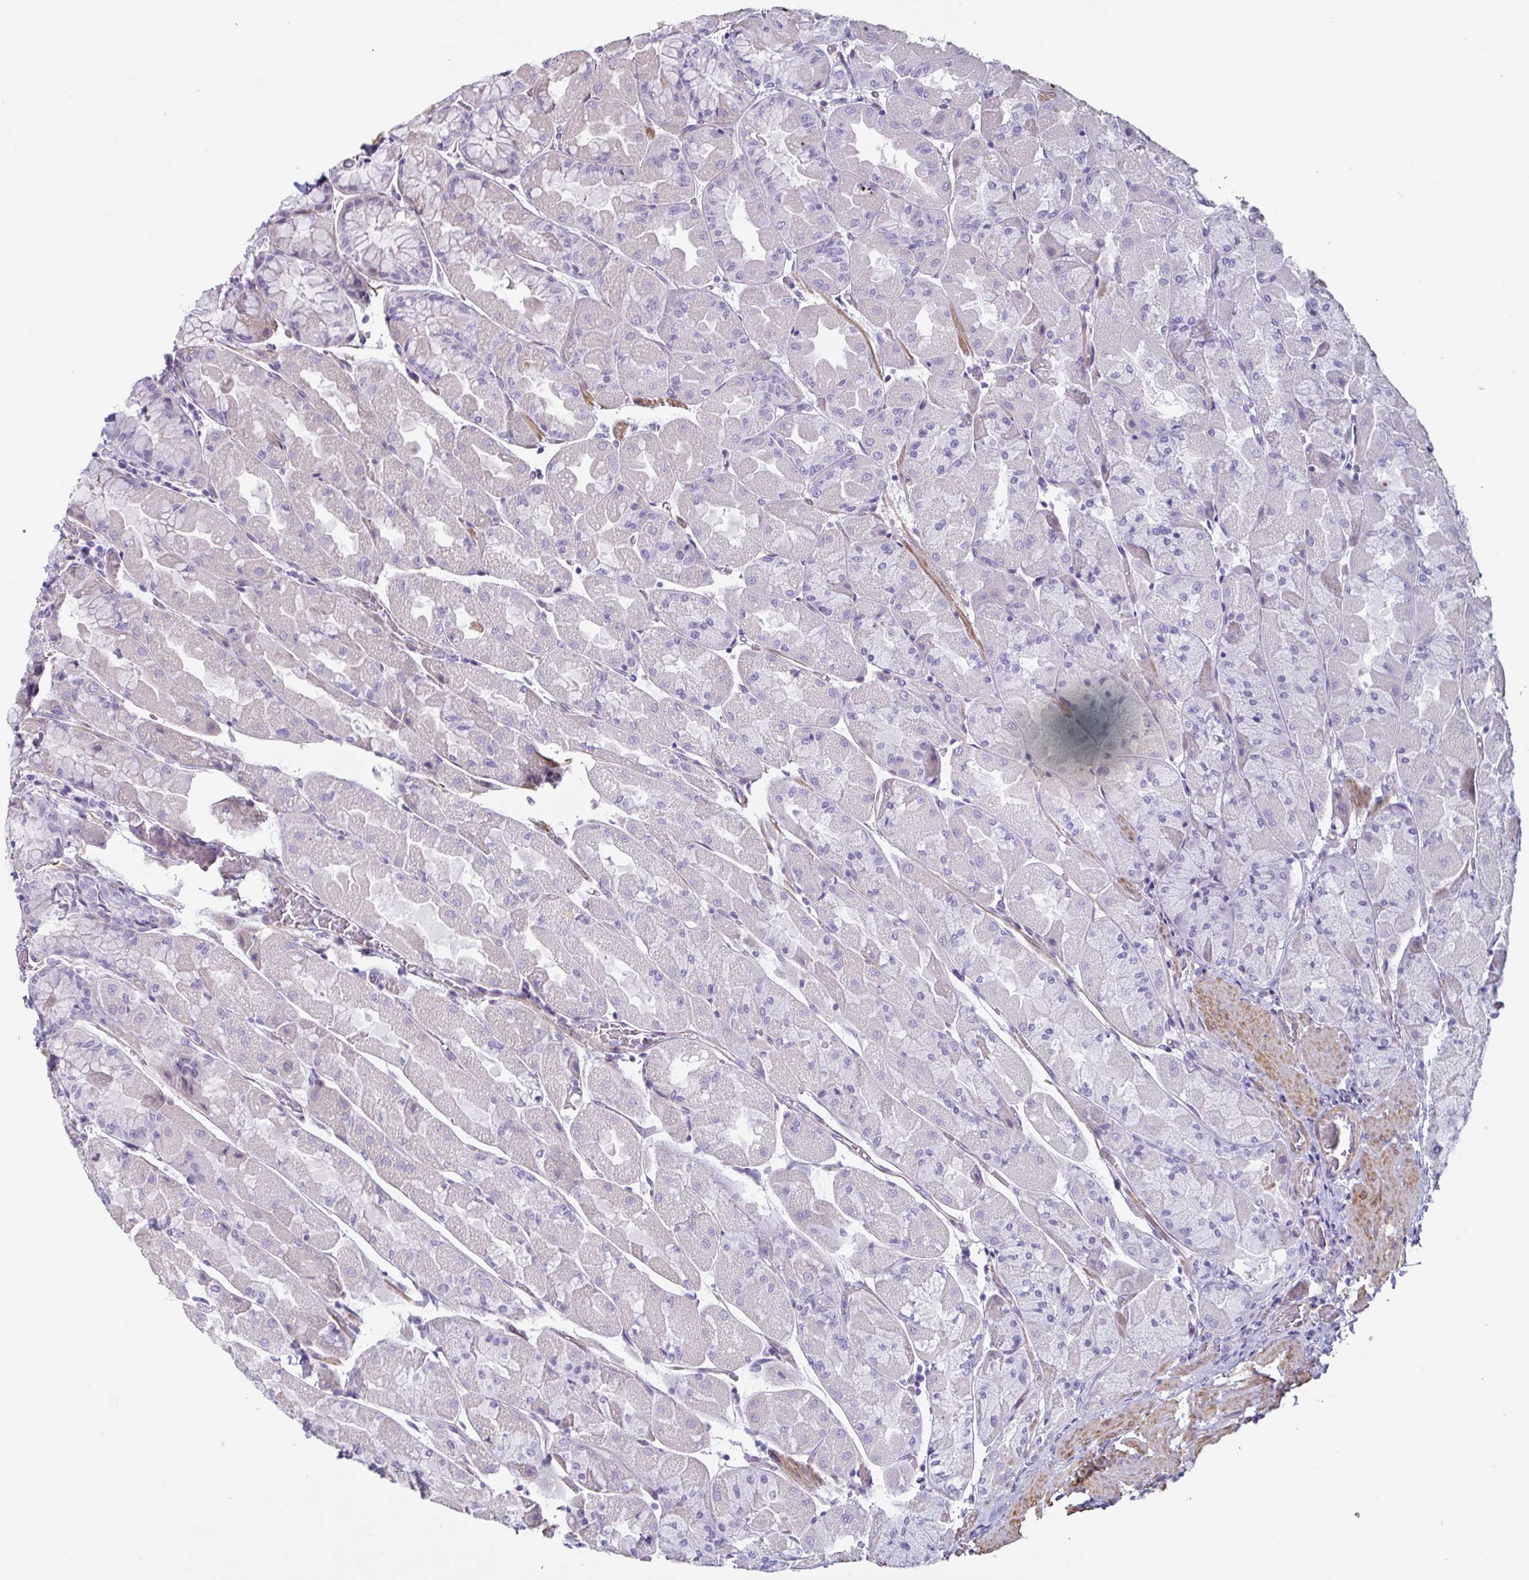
{"staining": {"intensity": "negative", "quantity": "none", "location": "none"}, "tissue": "stomach", "cell_type": "Glandular cells", "image_type": "normal", "snomed": [{"axis": "morphology", "description": "Normal tissue, NOS"}, {"axis": "topography", "description": "Stomach"}], "caption": "Immunohistochemical staining of benign human stomach reveals no significant positivity in glandular cells. Brightfield microscopy of immunohistochemistry stained with DAB (brown) and hematoxylin (blue), captured at high magnification.", "gene": "OR5P3", "patient": {"sex": "female", "age": 61}}